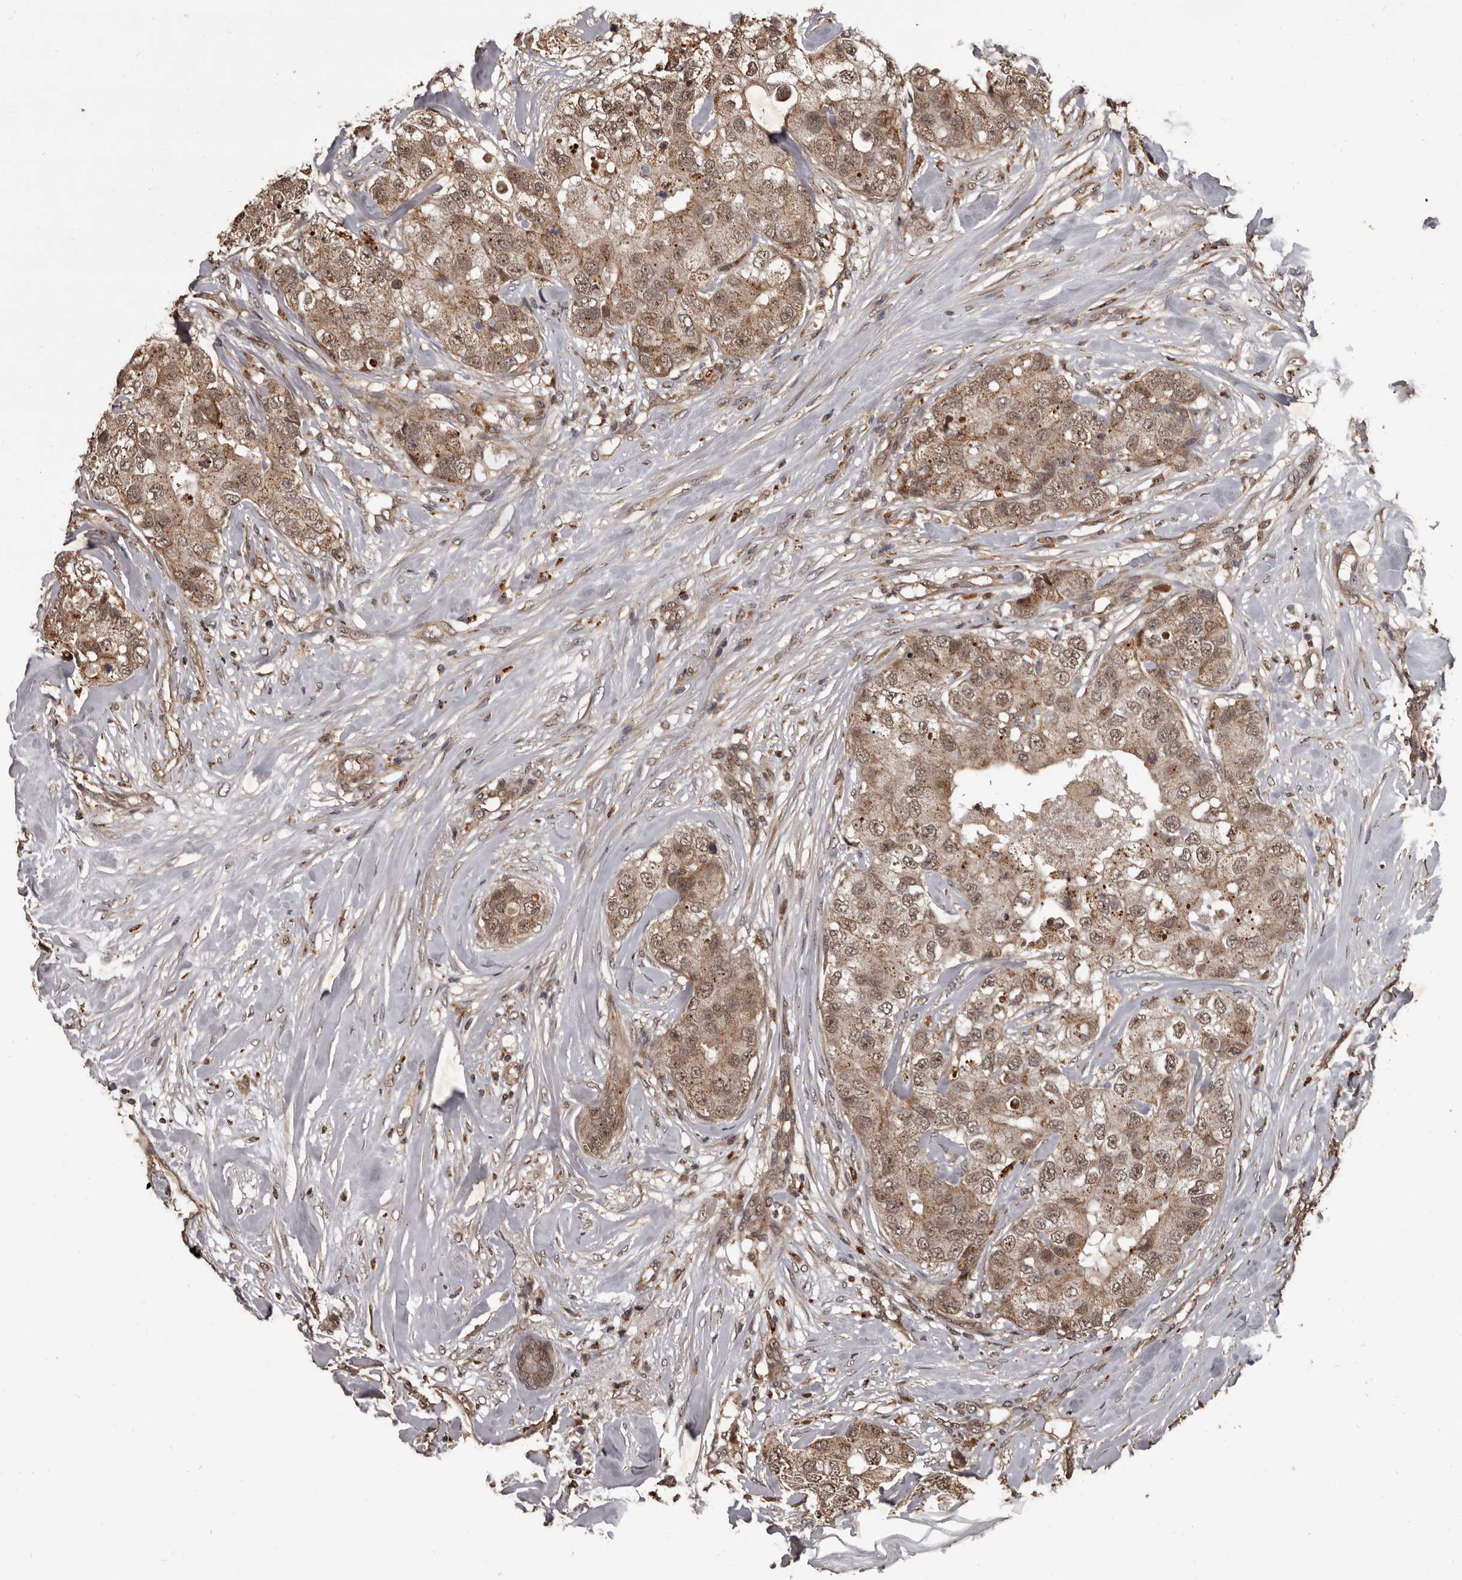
{"staining": {"intensity": "moderate", "quantity": ">75%", "location": "cytoplasmic/membranous,nuclear"}, "tissue": "breast cancer", "cell_type": "Tumor cells", "image_type": "cancer", "snomed": [{"axis": "morphology", "description": "Duct carcinoma"}, {"axis": "topography", "description": "Breast"}], "caption": "Invasive ductal carcinoma (breast) was stained to show a protein in brown. There is medium levels of moderate cytoplasmic/membranous and nuclear staining in about >75% of tumor cells. Ihc stains the protein in brown and the nuclei are stained blue.", "gene": "AHR", "patient": {"sex": "female", "age": 62}}